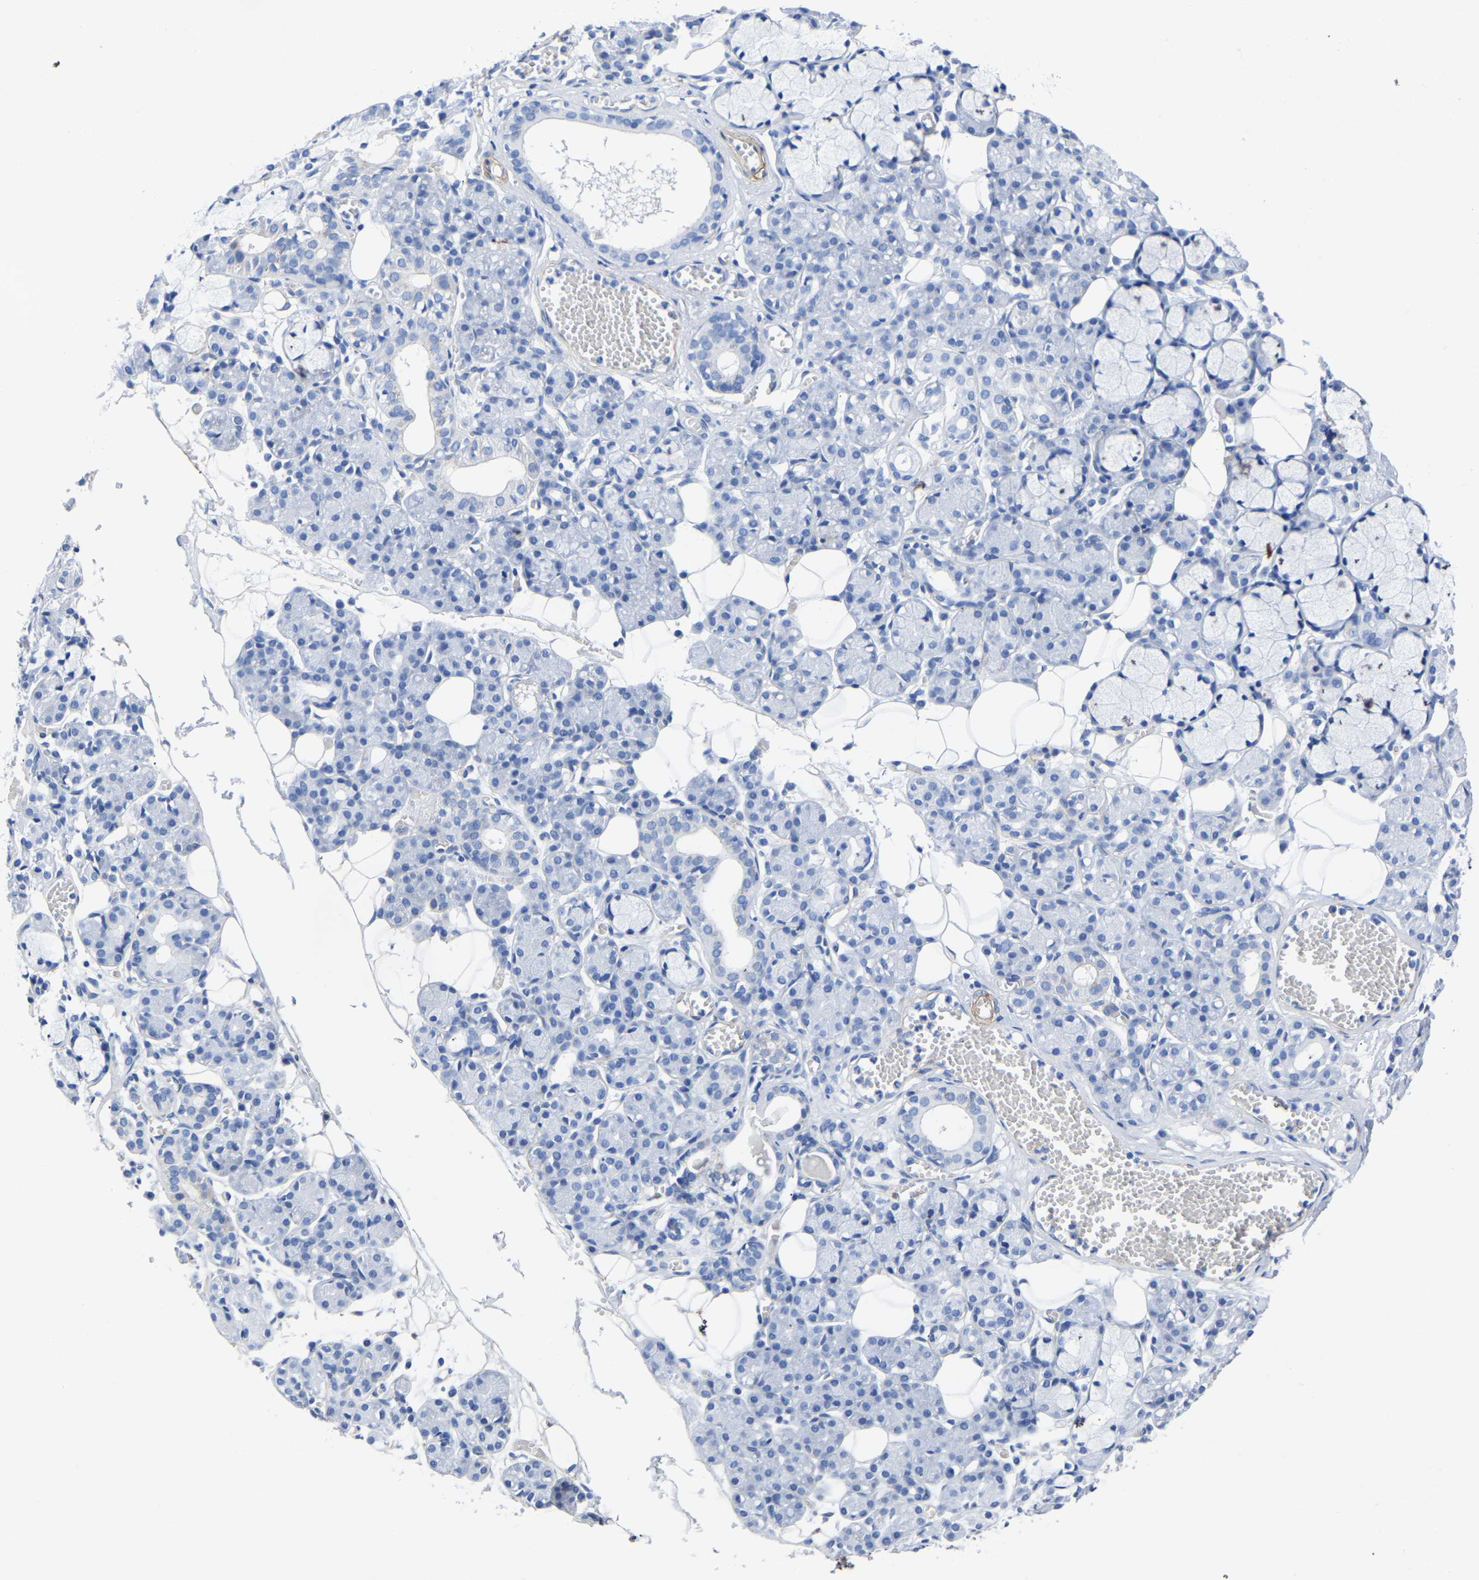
{"staining": {"intensity": "negative", "quantity": "none", "location": "none"}, "tissue": "salivary gland", "cell_type": "Glandular cells", "image_type": "normal", "snomed": [{"axis": "morphology", "description": "Normal tissue, NOS"}, {"axis": "topography", "description": "Salivary gland"}], "caption": "Immunohistochemical staining of unremarkable human salivary gland displays no significant staining in glandular cells.", "gene": "SLC45A3", "patient": {"sex": "male", "age": 63}}